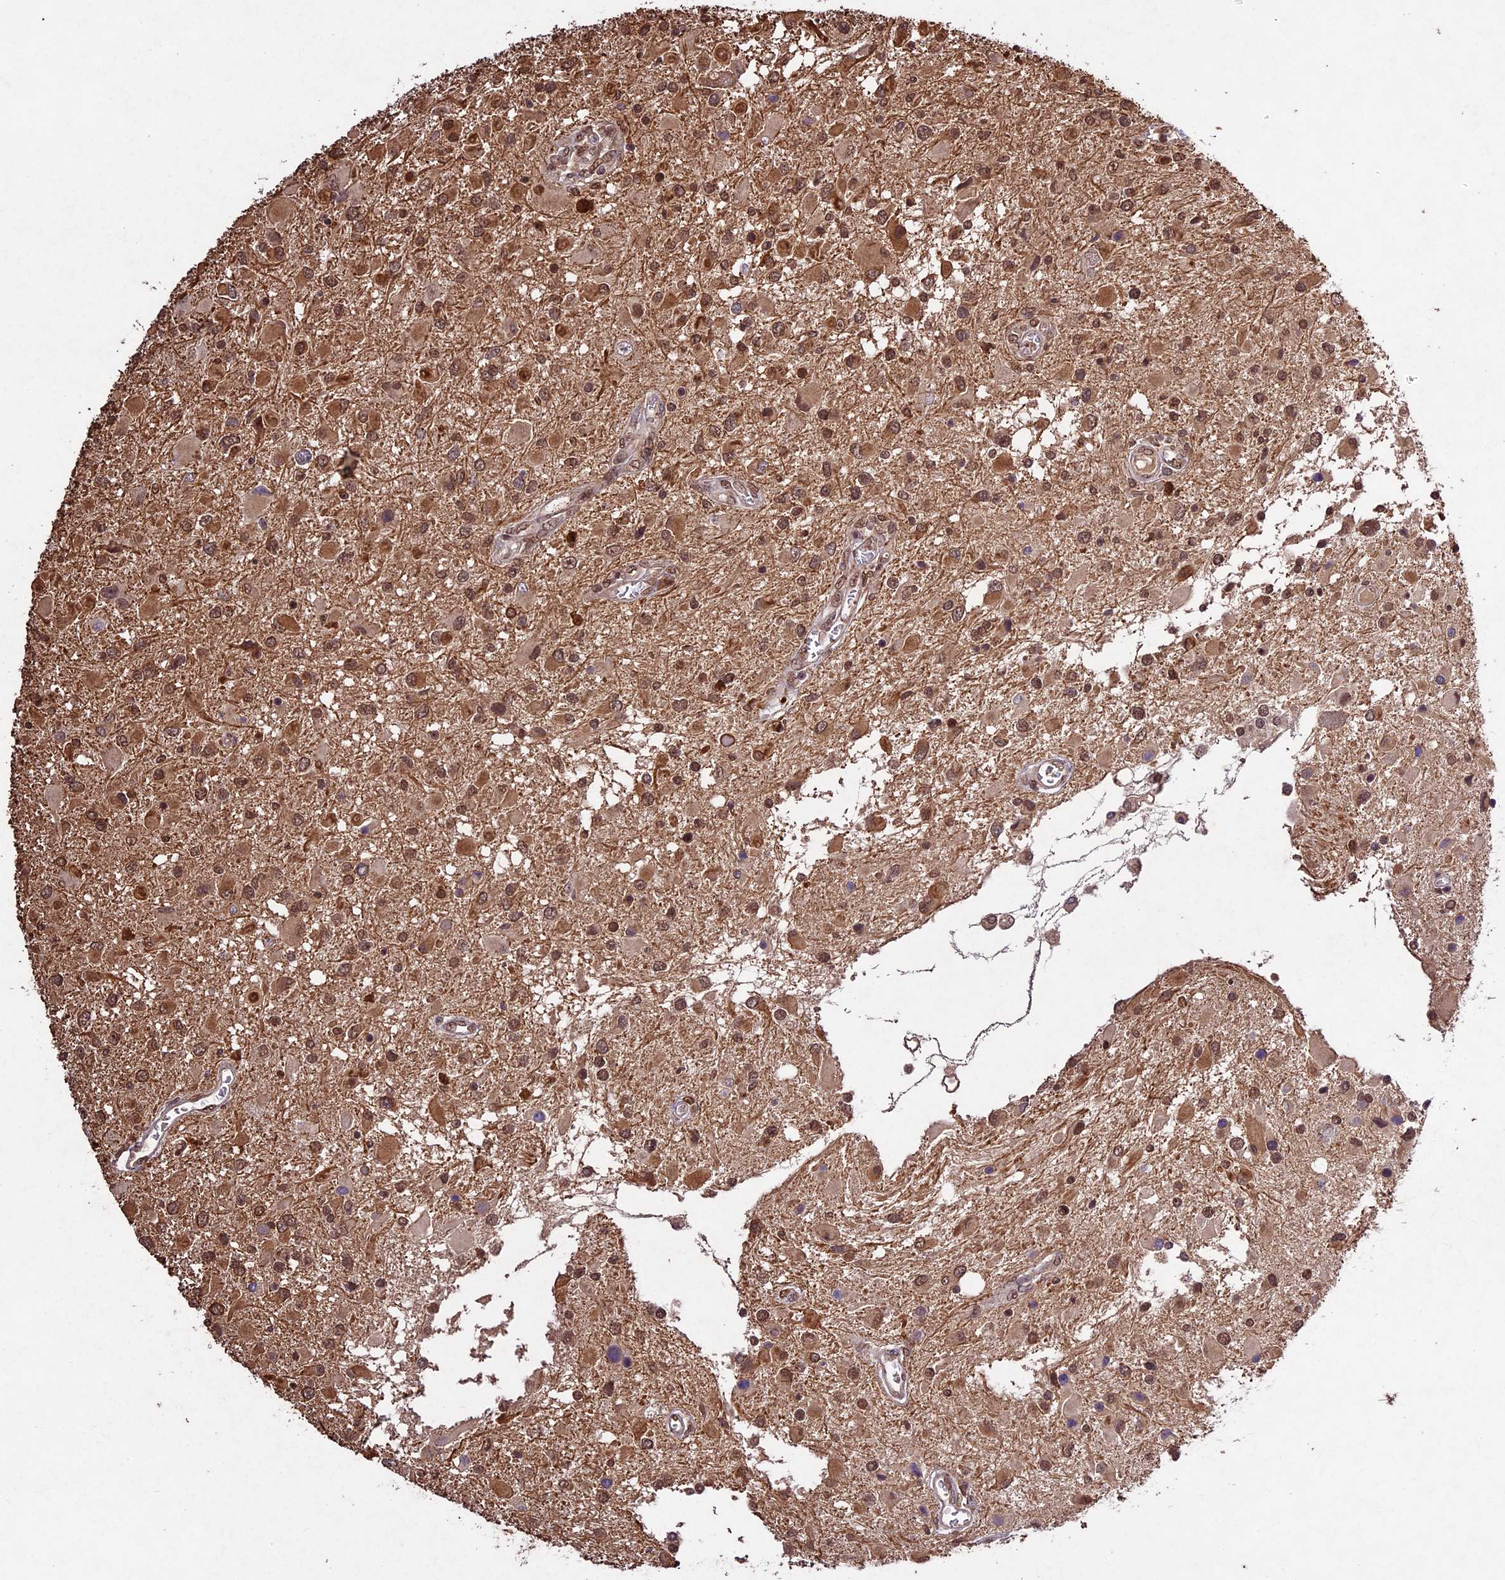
{"staining": {"intensity": "moderate", "quantity": ">75%", "location": "cytoplasmic/membranous,nuclear"}, "tissue": "glioma", "cell_type": "Tumor cells", "image_type": "cancer", "snomed": [{"axis": "morphology", "description": "Glioma, malignant, High grade"}, {"axis": "topography", "description": "Brain"}], "caption": "Glioma stained with a protein marker shows moderate staining in tumor cells.", "gene": "CDKN2AIP", "patient": {"sex": "male", "age": 53}}